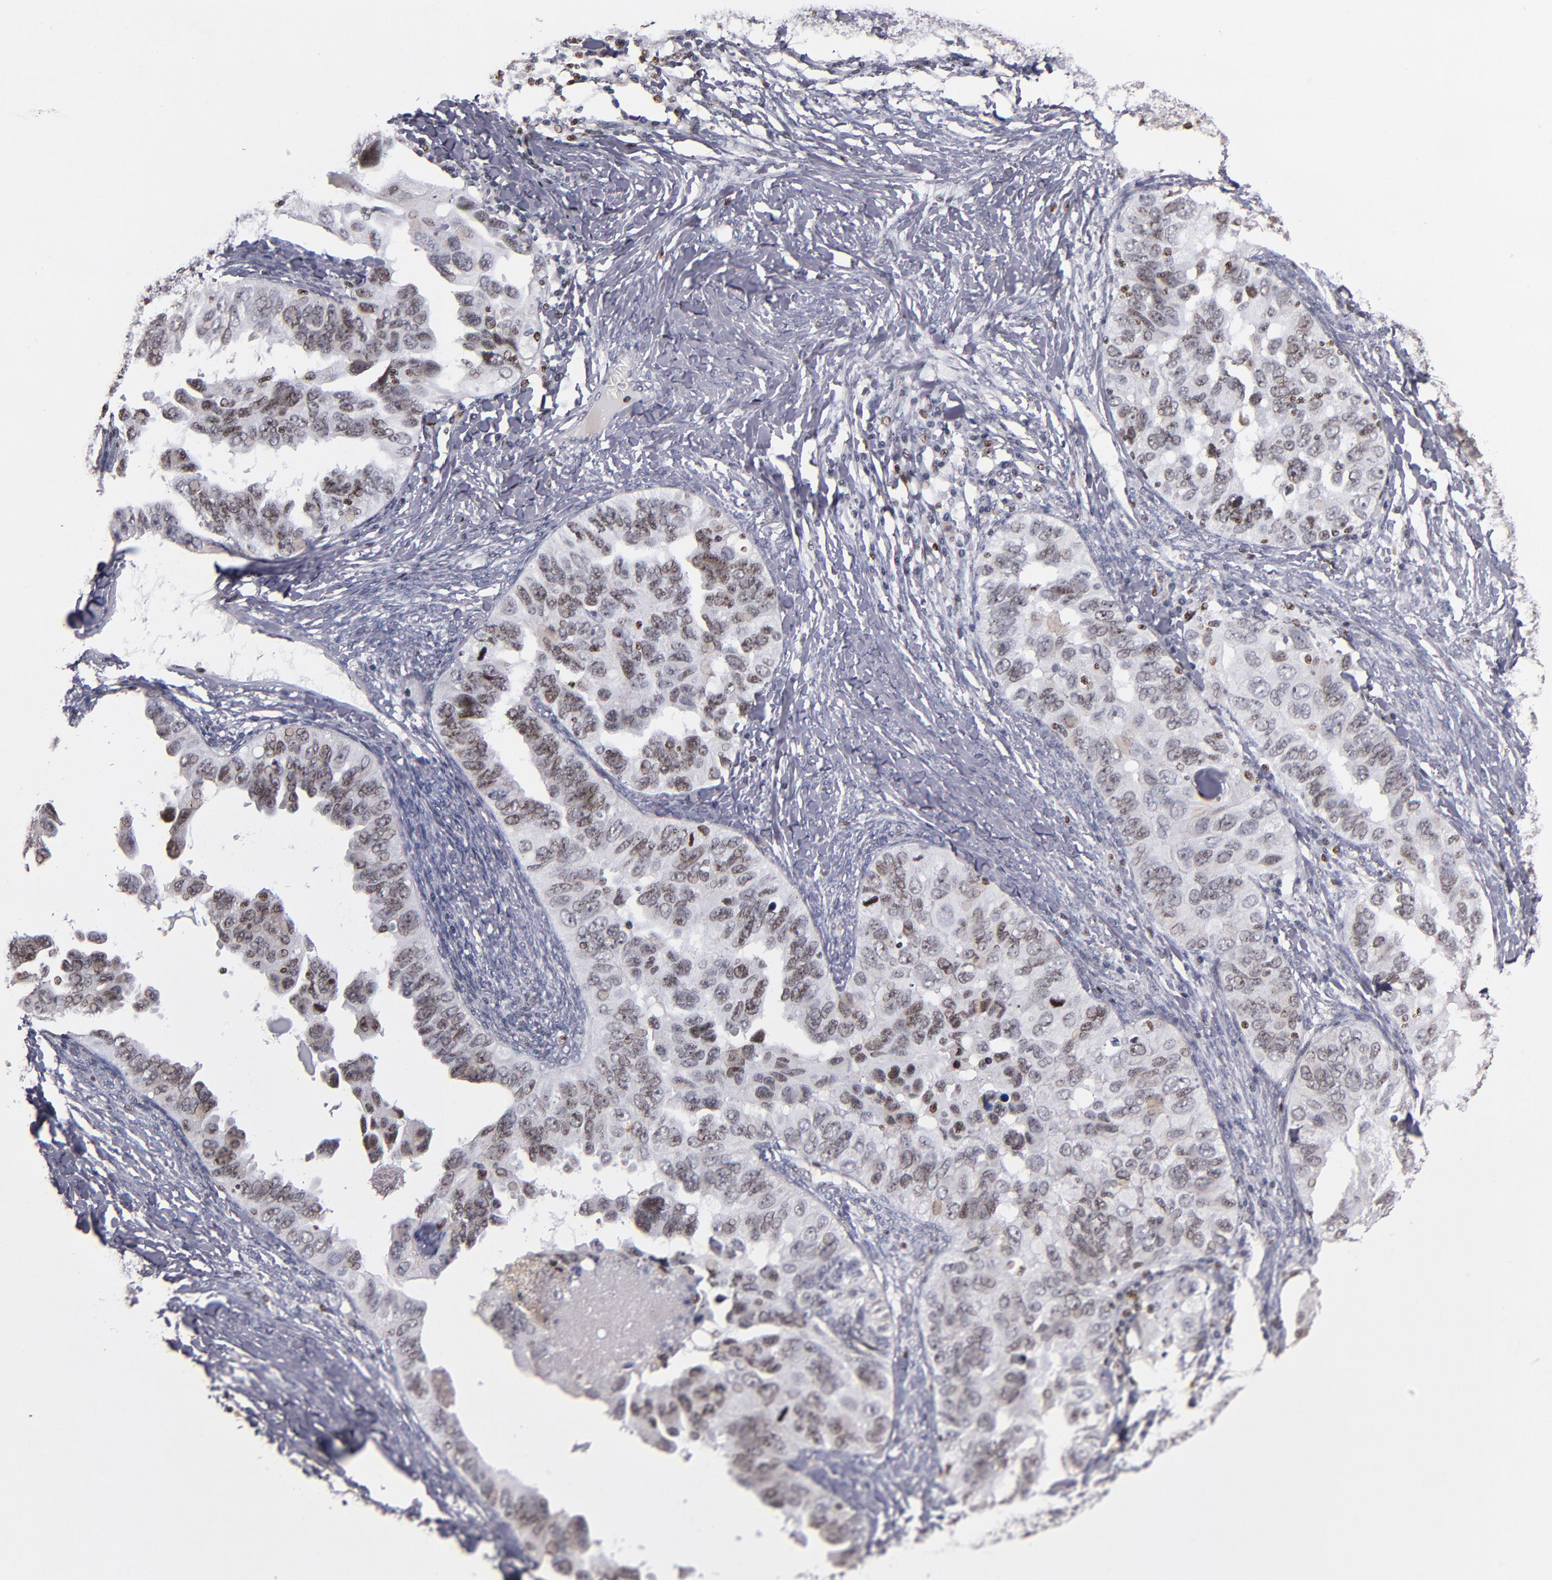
{"staining": {"intensity": "weak", "quantity": "25%-75%", "location": "nuclear"}, "tissue": "ovarian cancer", "cell_type": "Tumor cells", "image_type": "cancer", "snomed": [{"axis": "morphology", "description": "Cystadenocarcinoma, serous, NOS"}, {"axis": "topography", "description": "Ovary"}], "caption": "Weak nuclear staining for a protein is seen in approximately 25%-75% of tumor cells of serous cystadenocarcinoma (ovarian) using immunohistochemistry.", "gene": "KDM6A", "patient": {"sex": "female", "age": 82}}